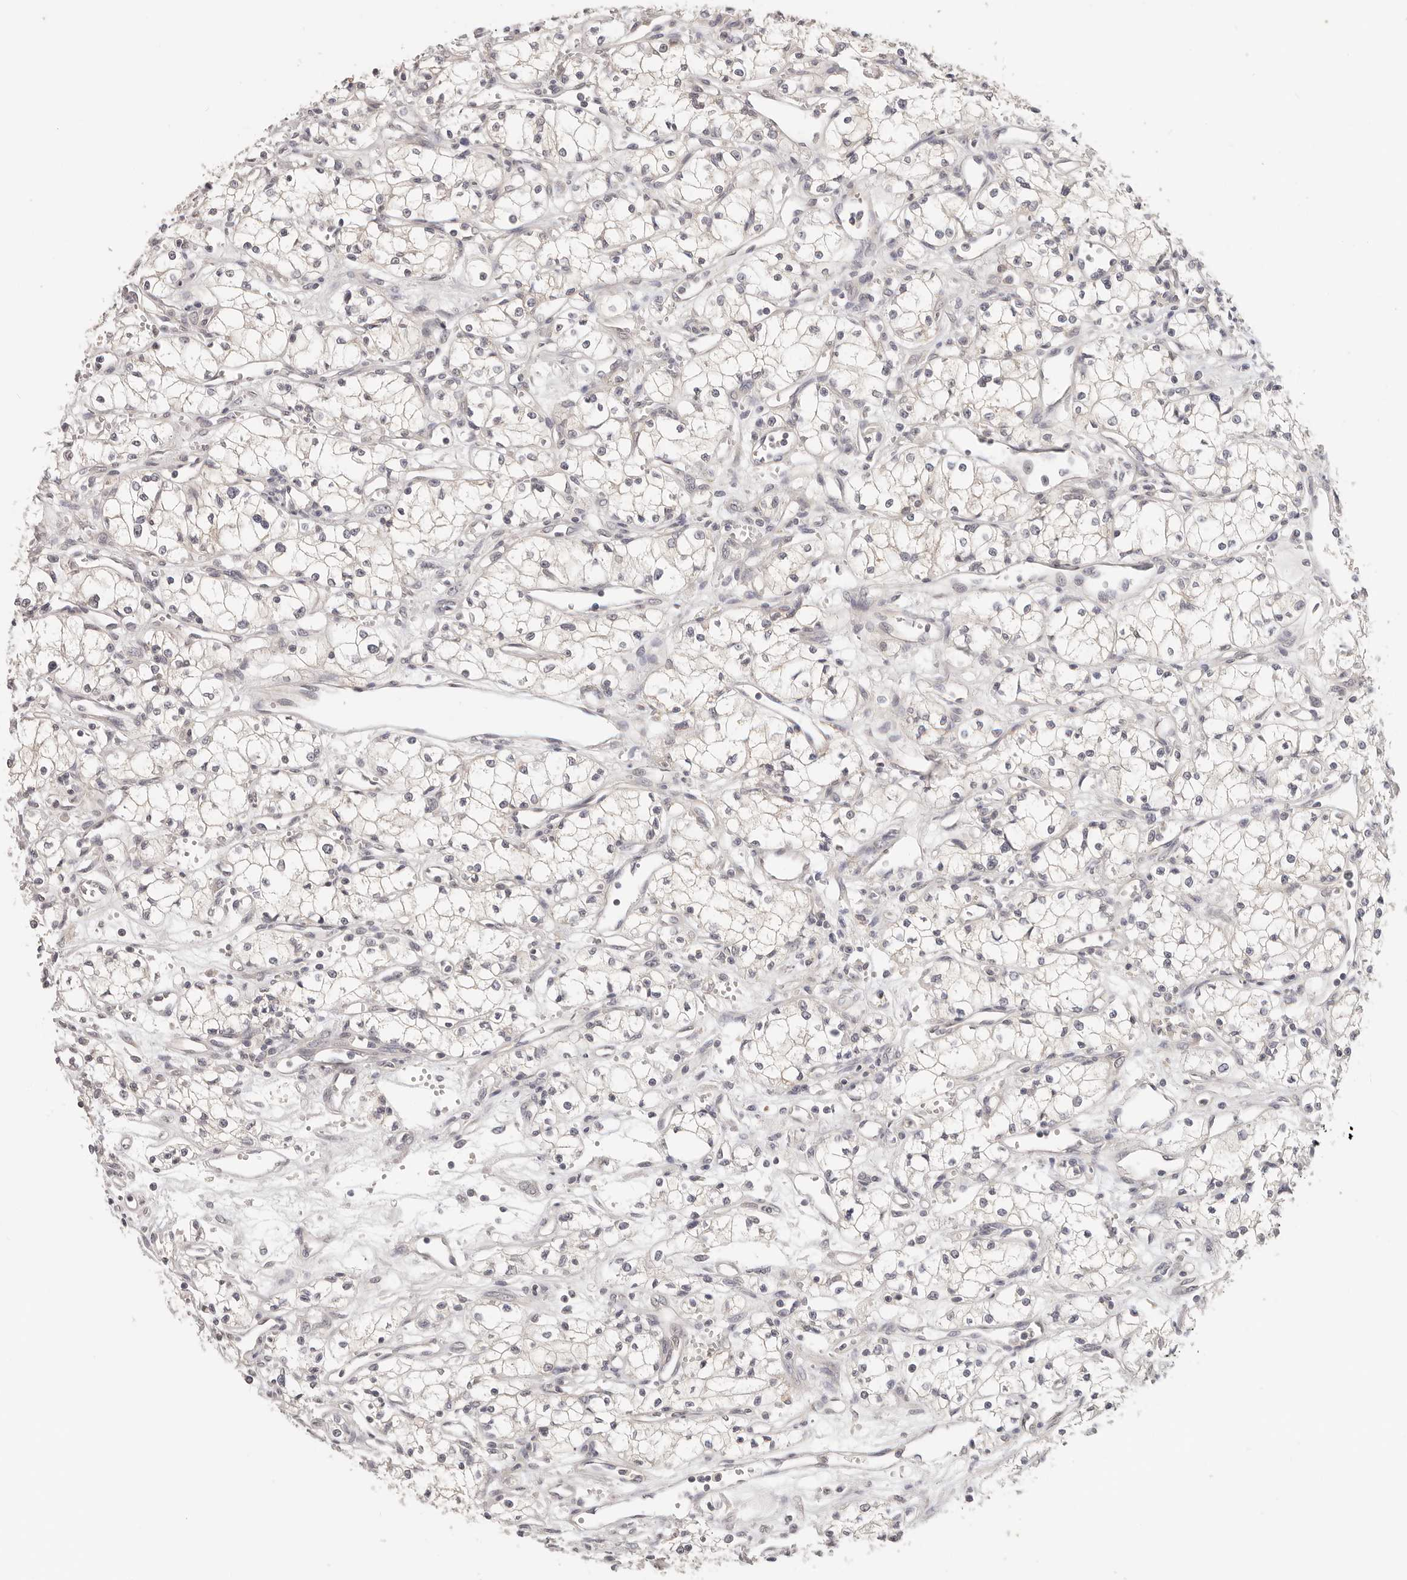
{"staining": {"intensity": "negative", "quantity": "none", "location": "none"}, "tissue": "renal cancer", "cell_type": "Tumor cells", "image_type": "cancer", "snomed": [{"axis": "morphology", "description": "Adenocarcinoma, NOS"}, {"axis": "topography", "description": "Kidney"}], "caption": "The IHC photomicrograph has no significant expression in tumor cells of renal cancer (adenocarcinoma) tissue. The staining was performed using DAB to visualize the protein expression in brown, while the nuclei were stained in blue with hematoxylin (Magnification: 20x).", "gene": "GGPS1", "patient": {"sex": "male", "age": 59}}